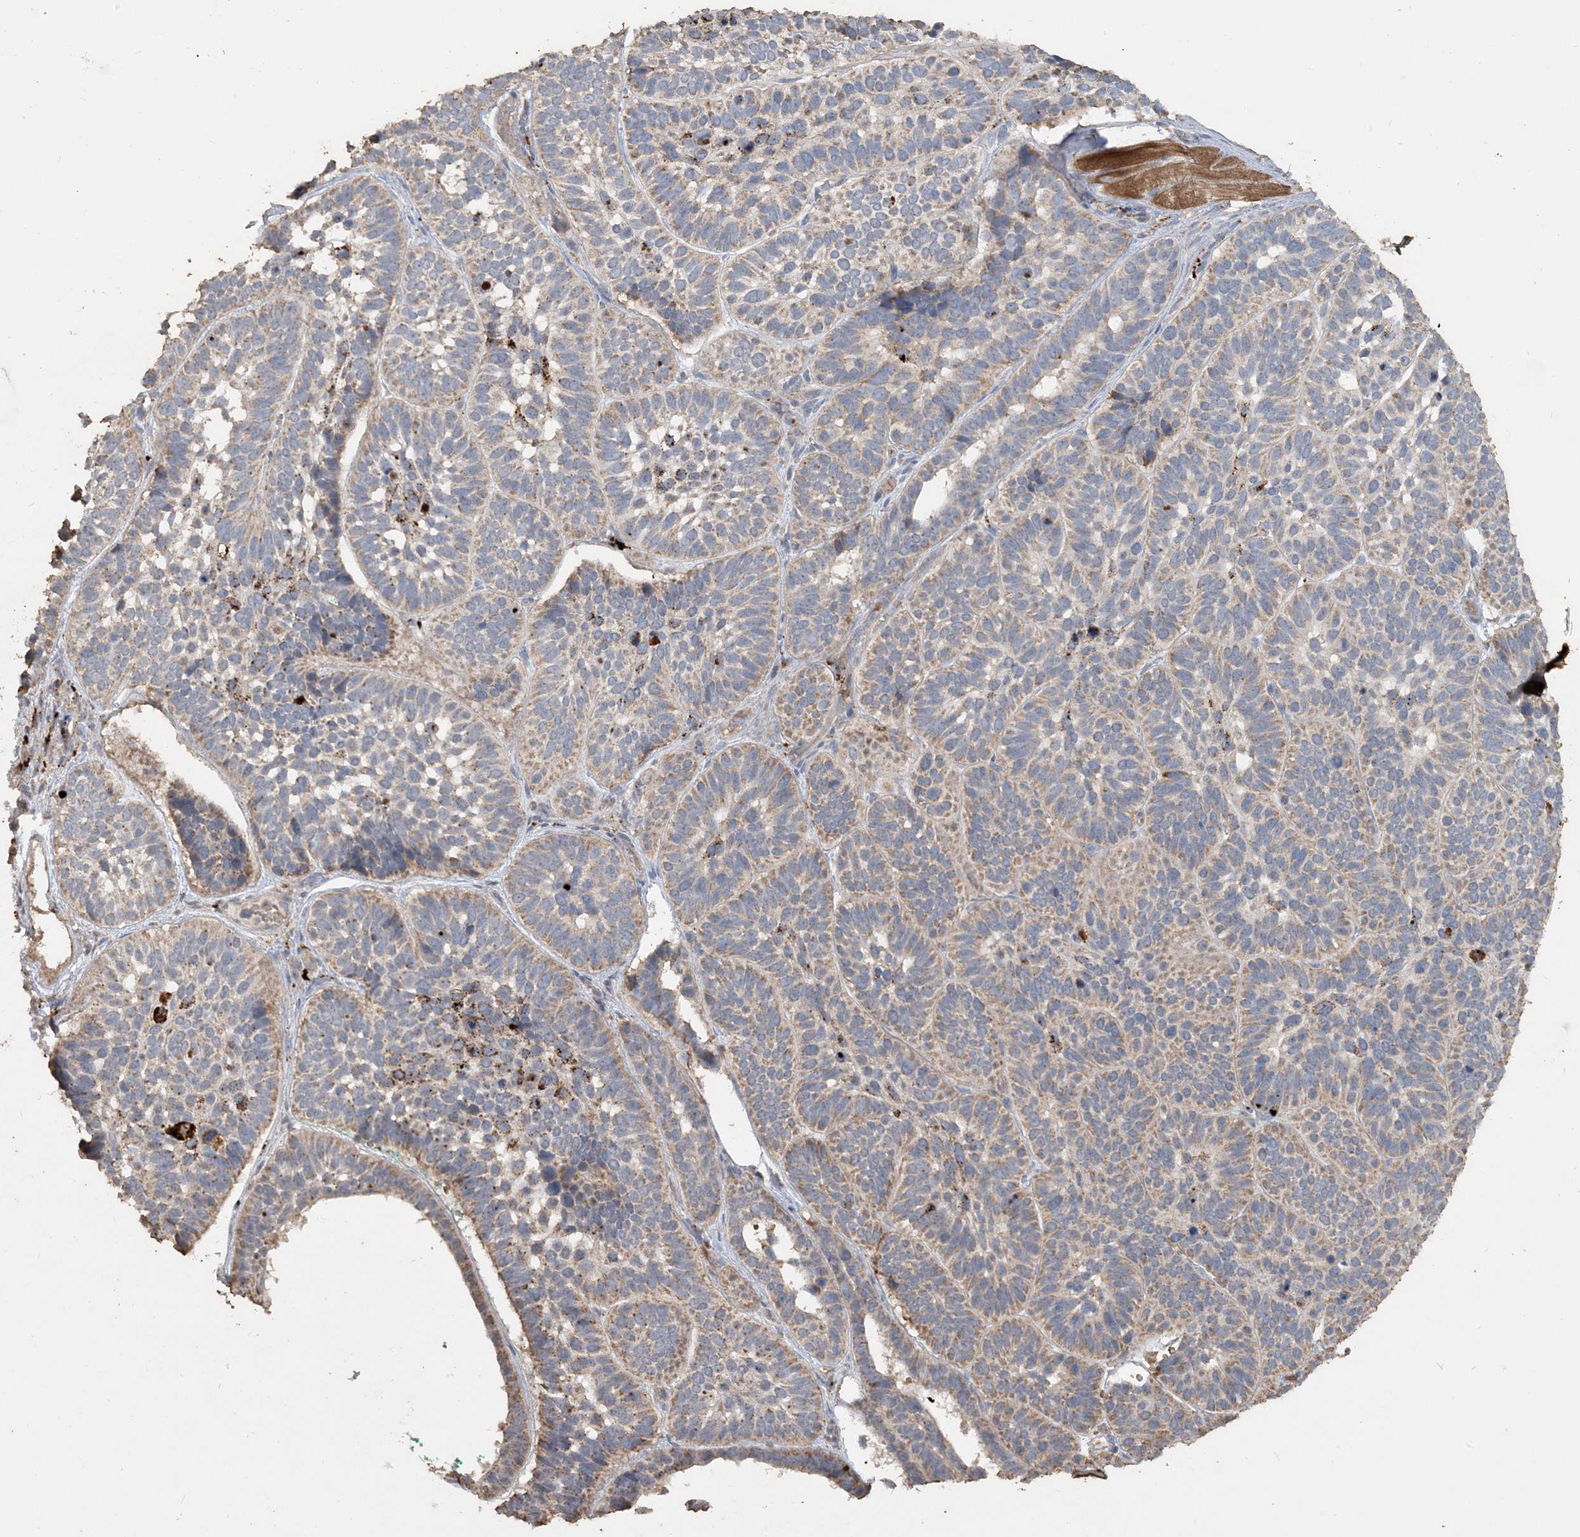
{"staining": {"intensity": "moderate", "quantity": ">75%", "location": "cytoplasmic/membranous"}, "tissue": "skin cancer", "cell_type": "Tumor cells", "image_type": "cancer", "snomed": [{"axis": "morphology", "description": "Basal cell carcinoma"}, {"axis": "topography", "description": "Skin"}], "caption": "Moderate cytoplasmic/membranous positivity for a protein is present in approximately >75% of tumor cells of skin basal cell carcinoma using IHC.", "gene": "SFMBT2", "patient": {"sex": "male", "age": 62}}